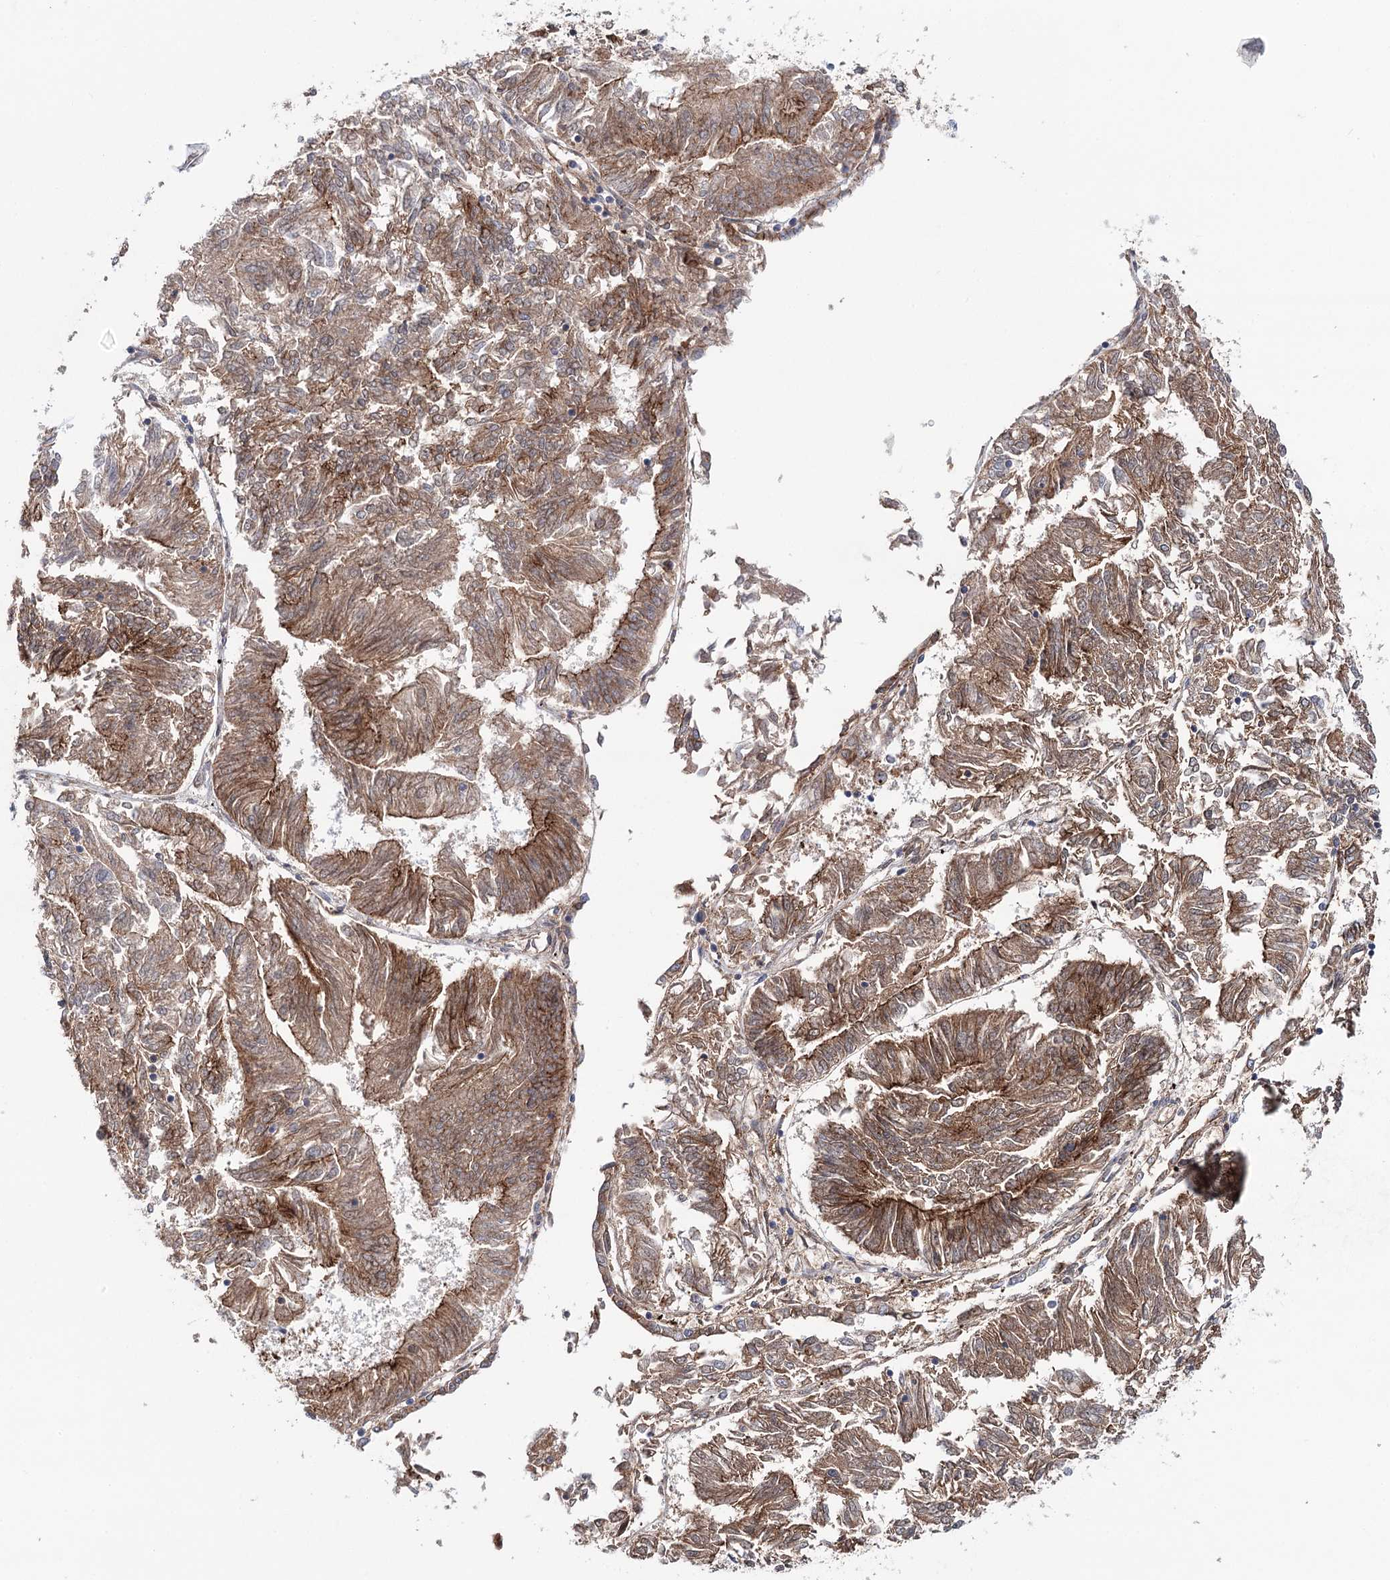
{"staining": {"intensity": "strong", "quantity": "25%-75%", "location": "cytoplasmic/membranous"}, "tissue": "endometrial cancer", "cell_type": "Tumor cells", "image_type": "cancer", "snomed": [{"axis": "morphology", "description": "Adenocarcinoma, NOS"}, {"axis": "topography", "description": "Endometrium"}], "caption": "Human endometrial cancer (adenocarcinoma) stained with a protein marker displays strong staining in tumor cells.", "gene": "PKP4", "patient": {"sex": "female", "age": 58}}